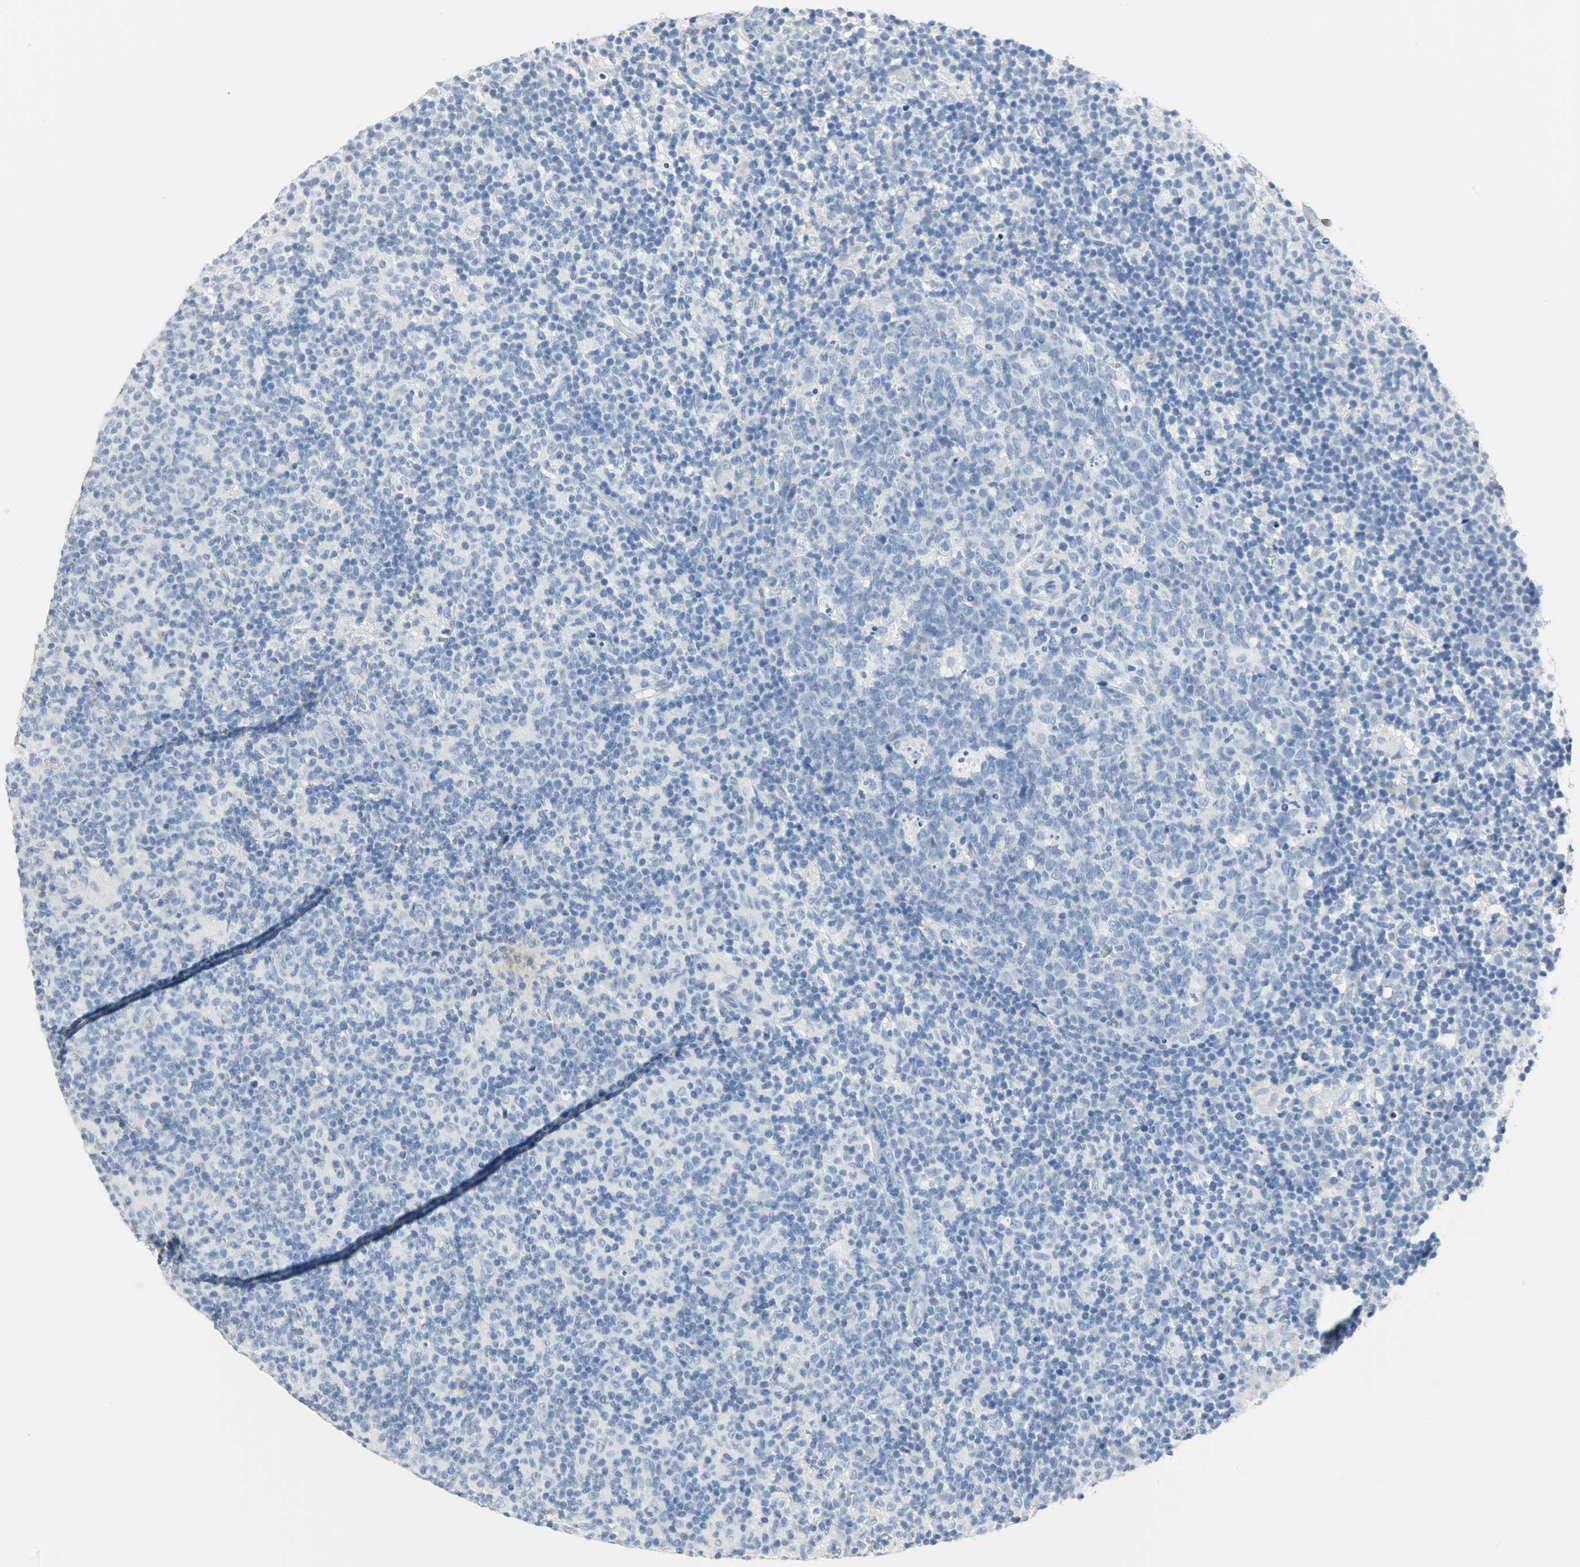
{"staining": {"intensity": "negative", "quantity": "none", "location": "none"}, "tissue": "lymph node", "cell_type": "Germinal center cells", "image_type": "normal", "snomed": [{"axis": "morphology", "description": "Normal tissue, NOS"}, {"axis": "morphology", "description": "Inflammation, NOS"}, {"axis": "topography", "description": "Lymph node"}], "caption": "An immunohistochemistry image of unremarkable lymph node is shown. There is no staining in germinal center cells of lymph node.", "gene": "CA3", "patient": {"sex": "male", "age": 55}}